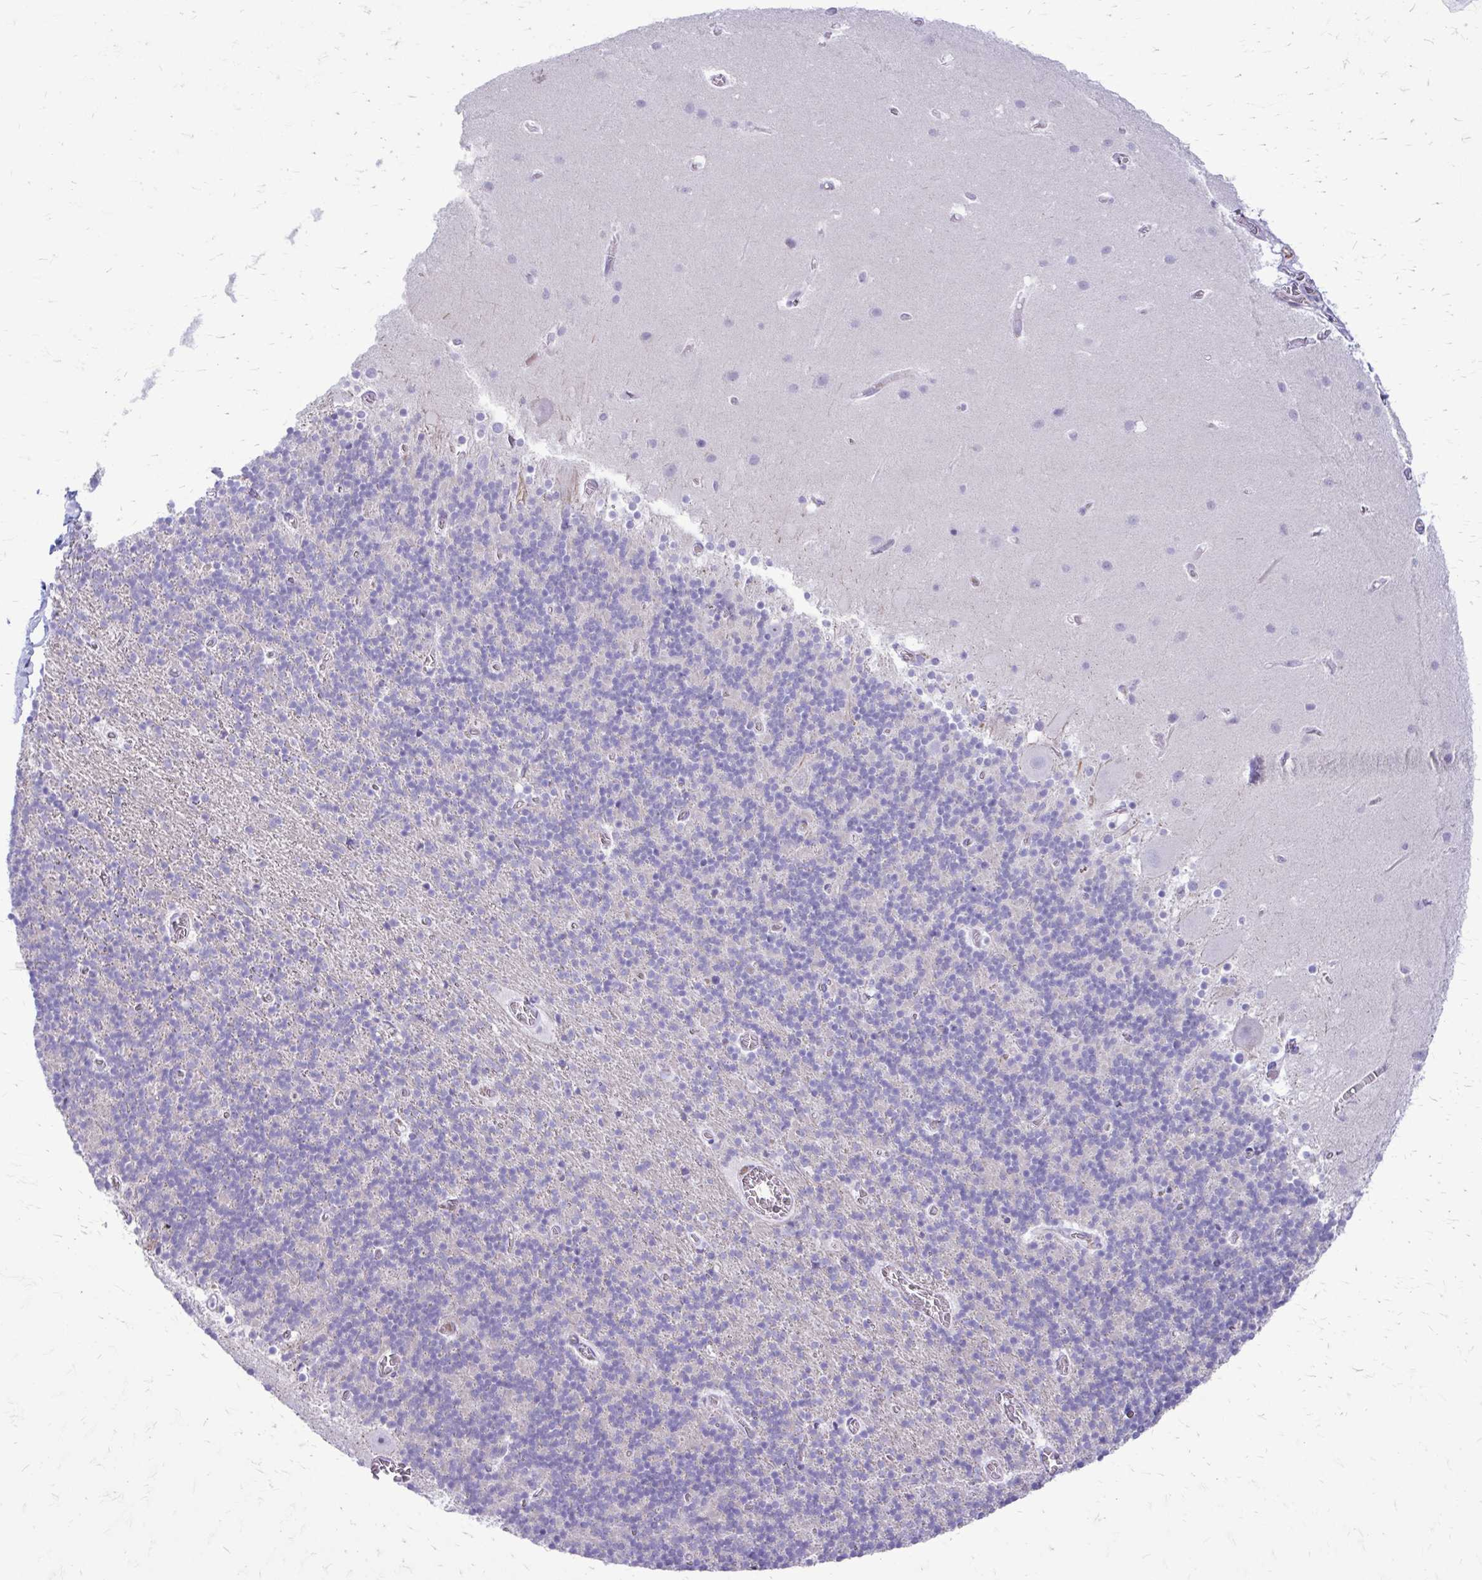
{"staining": {"intensity": "negative", "quantity": "none", "location": "none"}, "tissue": "cerebellum", "cell_type": "Cells in granular layer", "image_type": "normal", "snomed": [{"axis": "morphology", "description": "Normal tissue, NOS"}, {"axis": "topography", "description": "Cerebellum"}], "caption": "There is no significant staining in cells in granular layer of cerebellum.", "gene": "LCN15", "patient": {"sex": "male", "age": 70}}